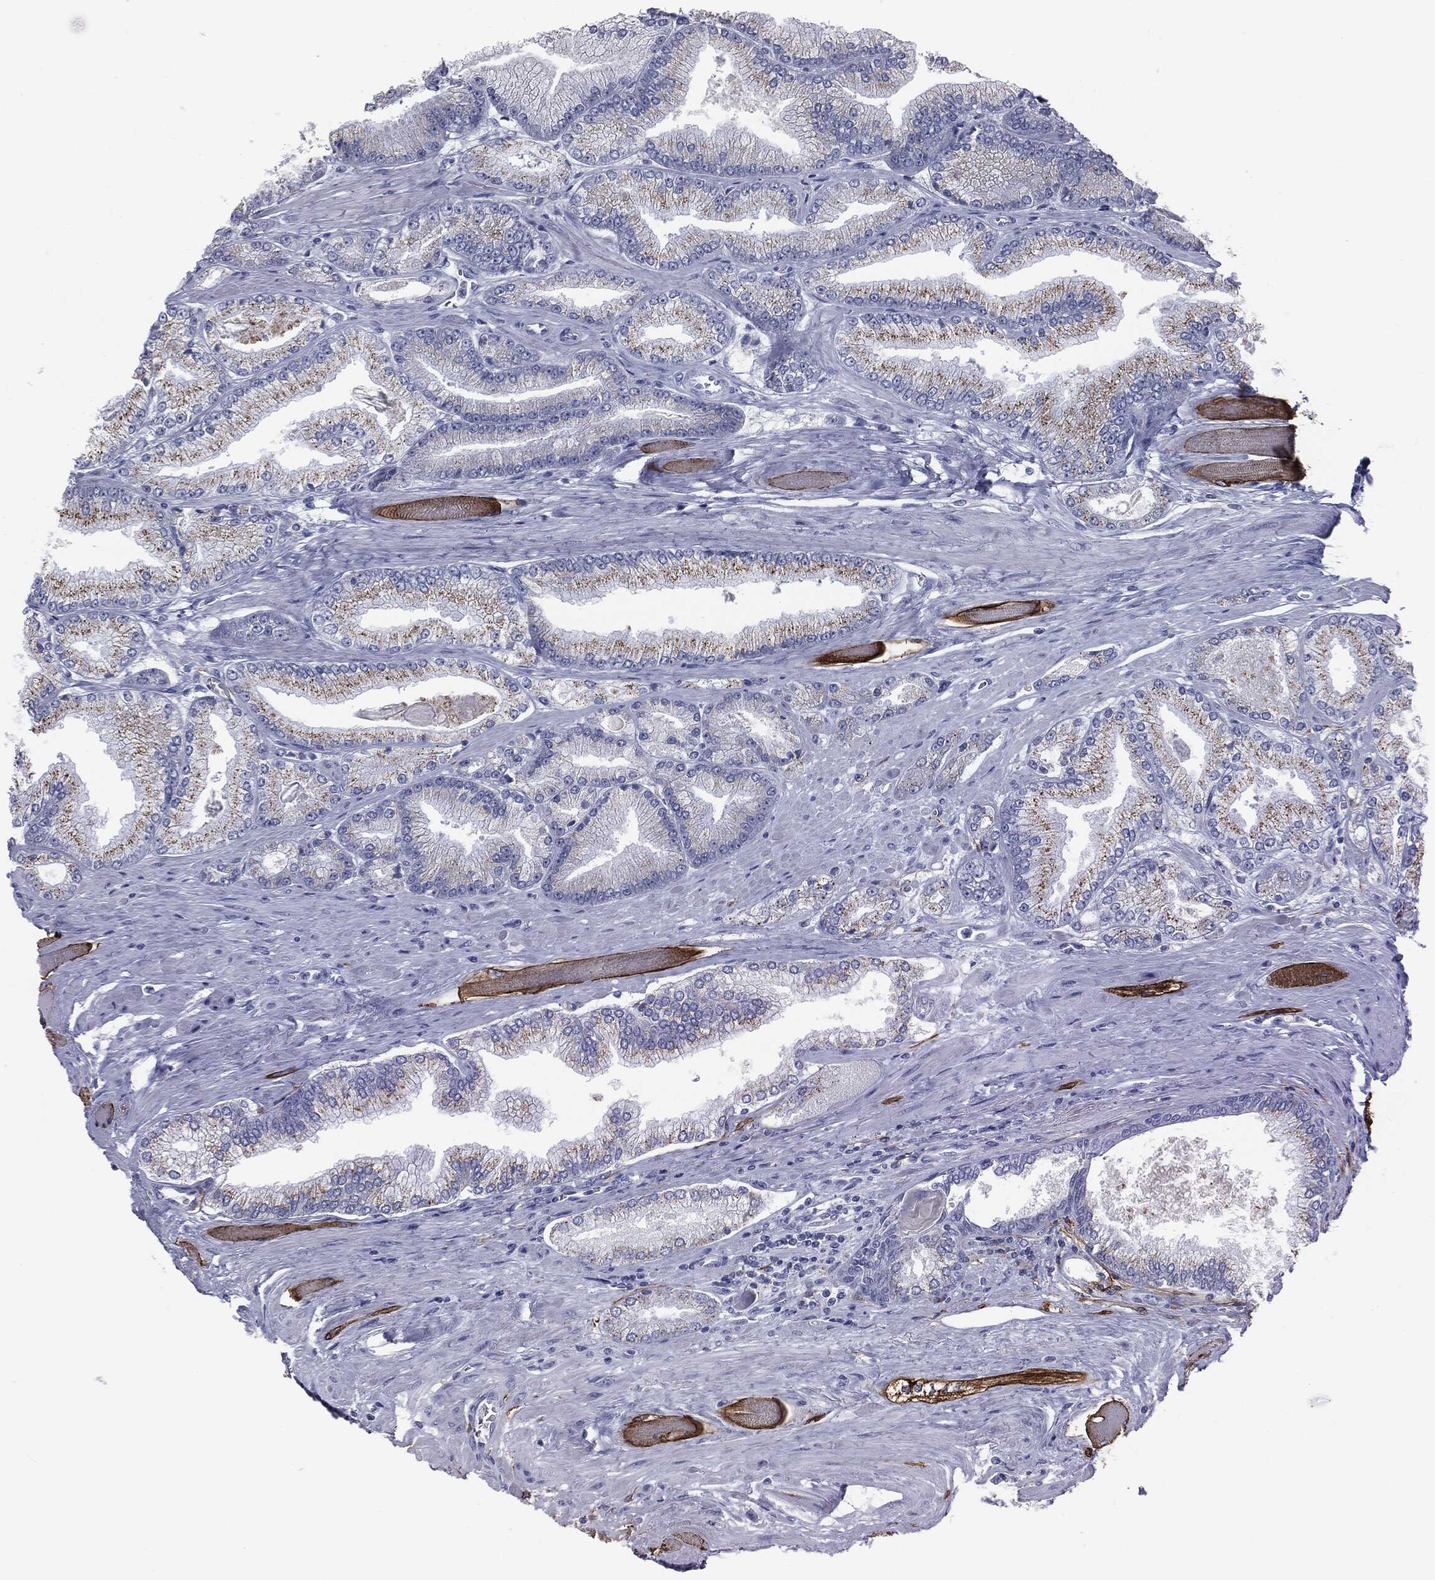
{"staining": {"intensity": "negative", "quantity": "none", "location": "none"}, "tissue": "prostate cancer", "cell_type": "Tumor cells", "image_type": "cancer", "snomed": [{"axis": "morphology", "description": "Adenocarcinoma, Low grade"}, {"axis": "topography", "description": "Prostate"}], "caption": "An immunohistochemistry micrograph of prostate low-grade adenocarcinoma is shown. There is no staining in tumor cells of prostate low-grade adenocarcinoma.", "gene": "CAV3", "patient": {"sex": "male", "age": 67}}